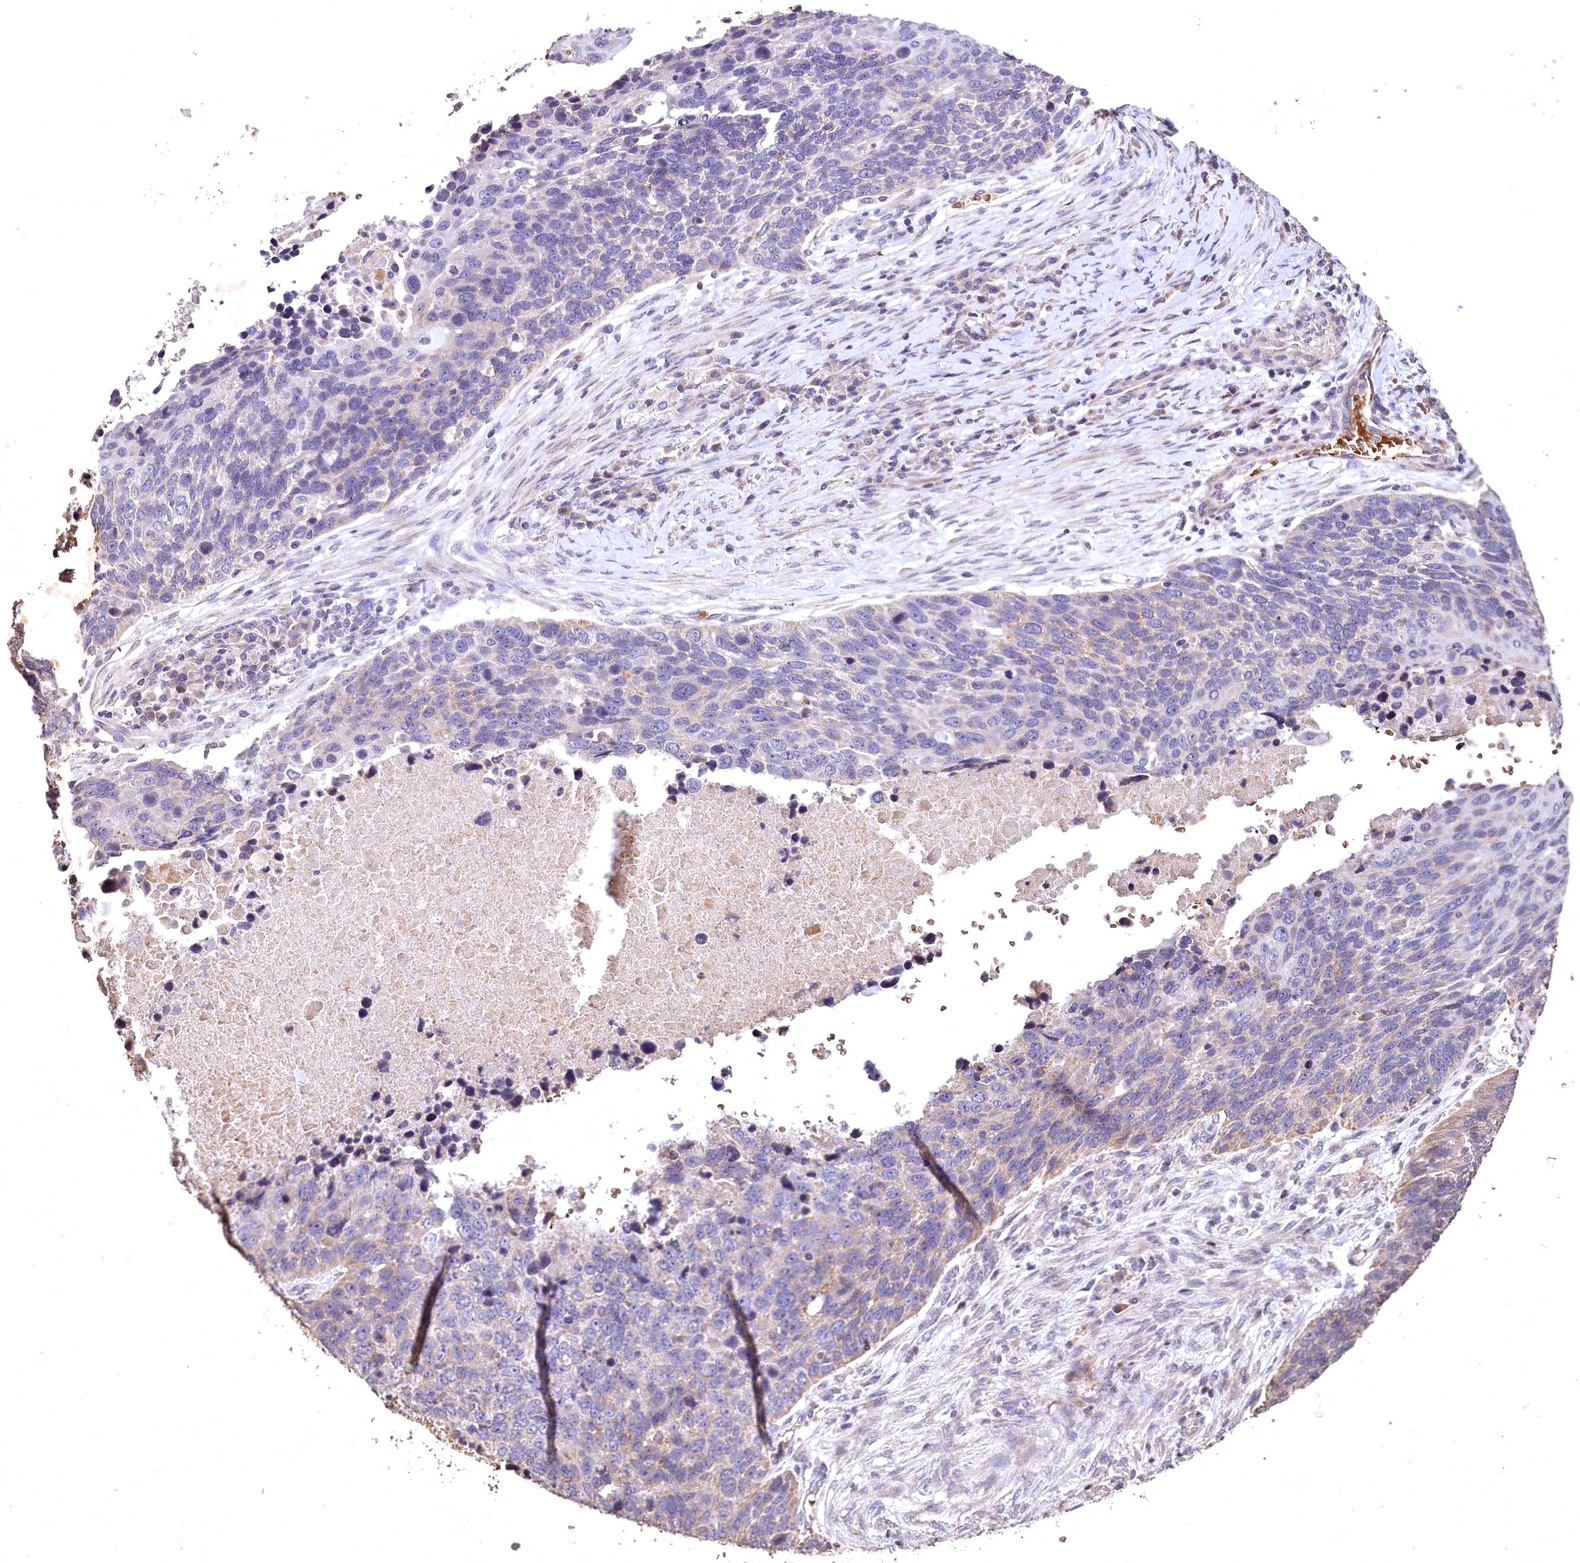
{"staining": {"intensity": "negative", "quantity": "none", "location": "none"}, "tissue": "lung cancer", "cell_type": "Tumor cells", "image_type": "cancer", "snomed": [{"axis": "morphology", "description": "Normal tissue, NOS"}, {"axis": "morphology", "description": "Squamous cell carcinoma, NOS"}, {"axis": "topography", "description": "Lymph node"}, {"axis": "topography", "description": "Lung"}], "caption": "DAB immunohistochemical staining of squamous cell carcinoma (lung) reveals no significant expression in tumor cells.", "gene": "SPTA1", "patient": {"sex": "male", "age": 66}}